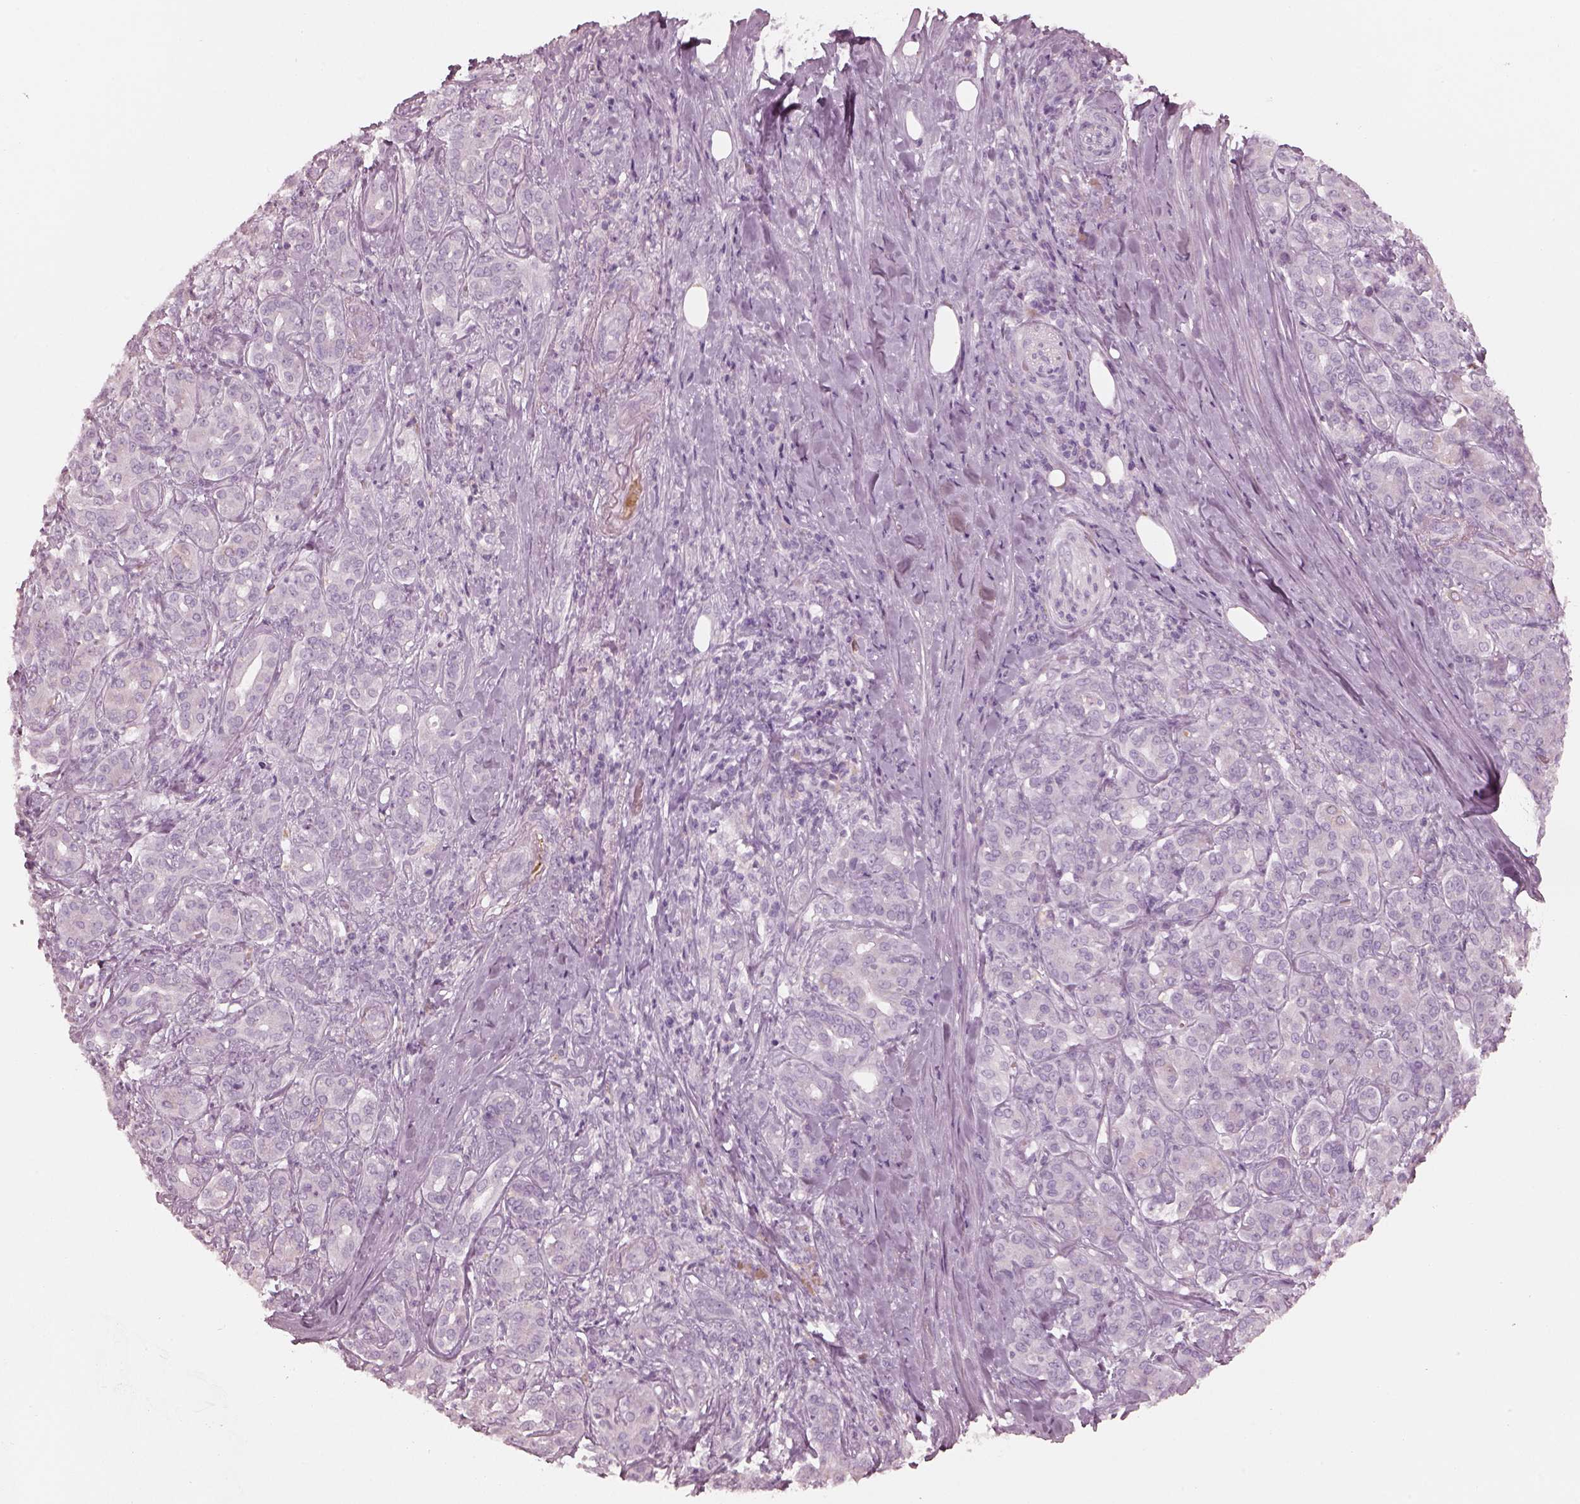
{"staining": {"intensity": "negative", "quantity": "none", "location": "none"}, "tissue": "pancreatic cancer", "cell_type": "Tumor cells", "image_type": "cancer", "snomed": [{"axis": "morphology", "description": "Normal tissue, NOS"}, {"axis": "morphology", "description": "Inflammation, NOS"}, {"axis": "morphology", "description": "Adenocarcinoma, NOS"}, {"axis": "topography", "description": "Pancreas"}], "caption": "Adenocarcinoma (pancreatic) was stained to show a protein in brown. There is no significant expression in tumor cells.", "gene": "RSPH9", "patient": {"sex": "male", "age": 57}}